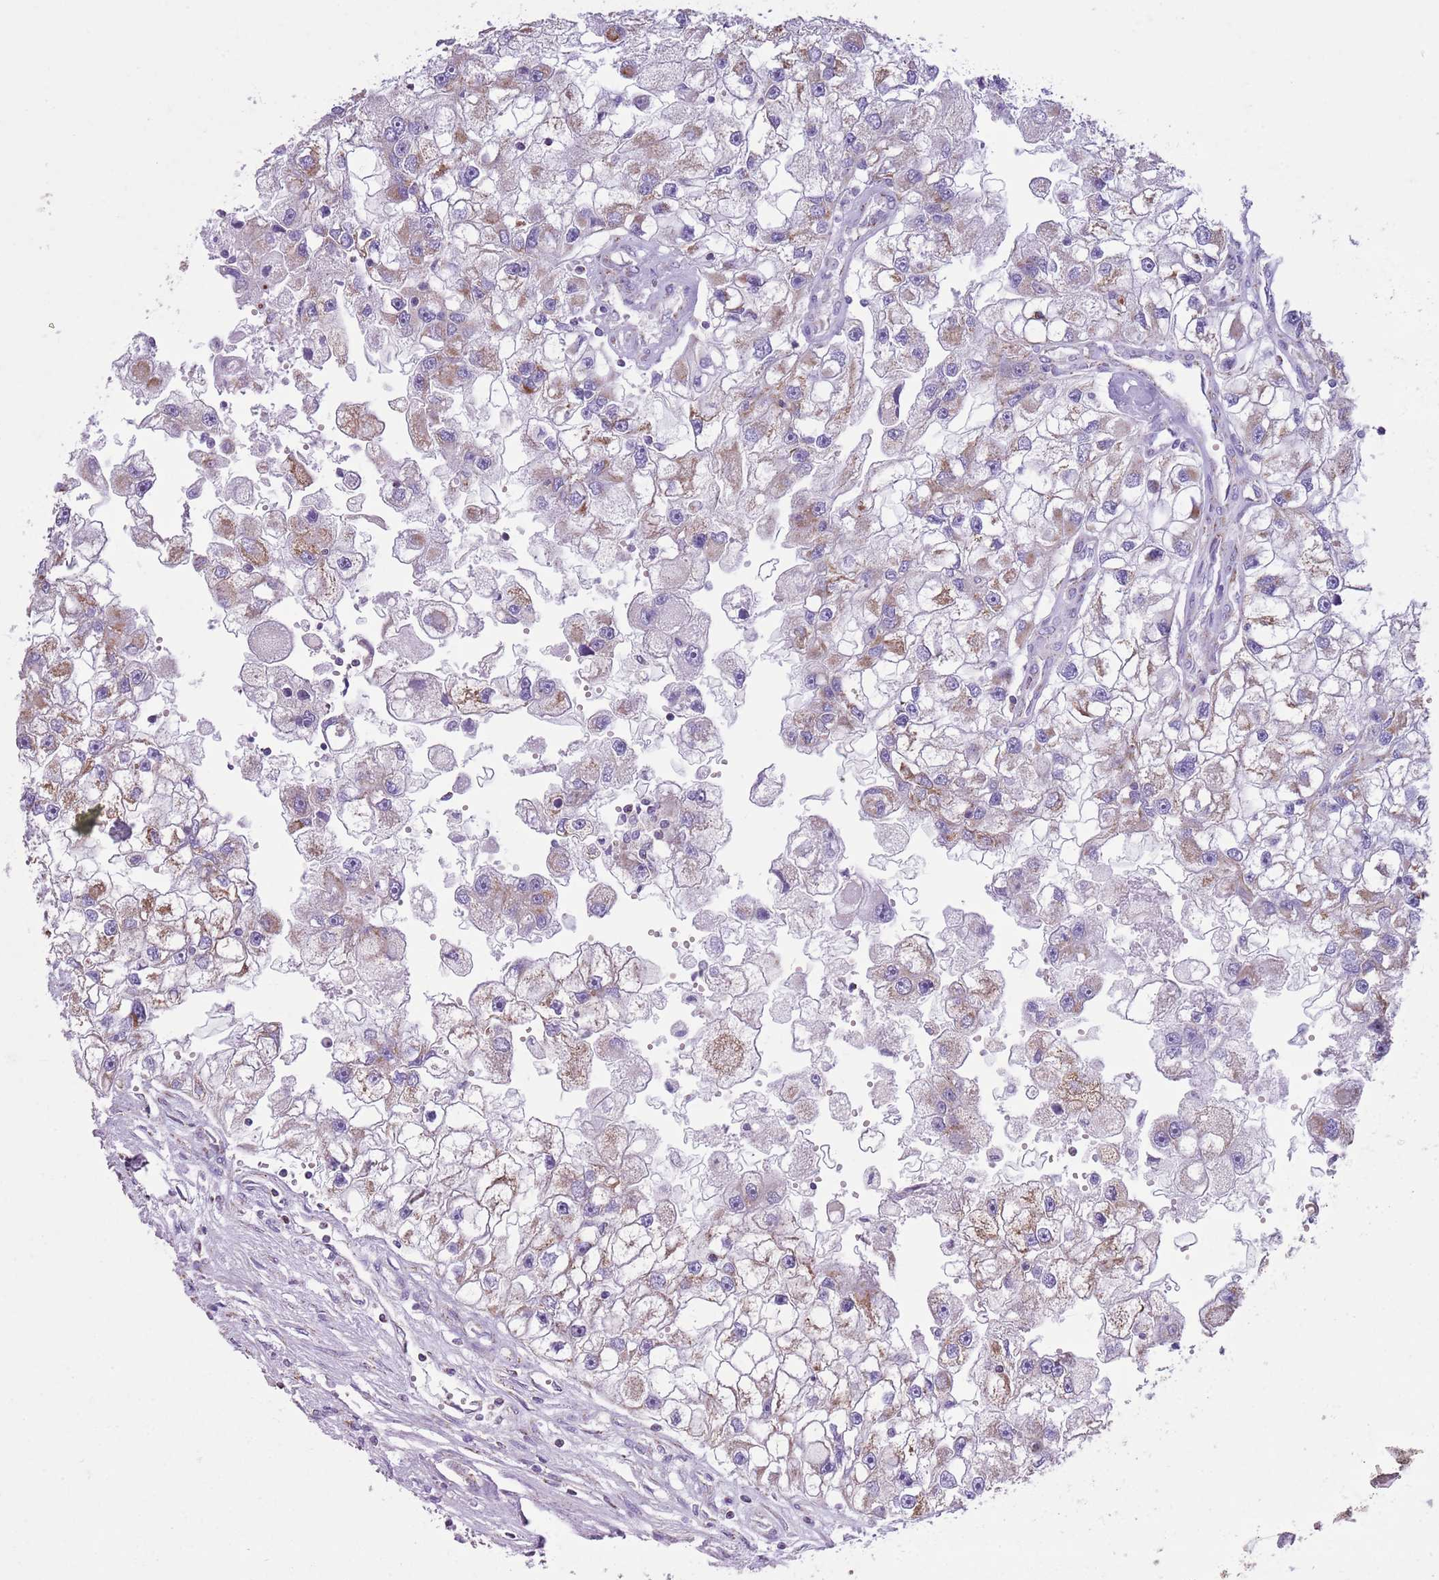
{"staining": {"intensity": "weak", "quantity": "25%-75%", "location": "cytoplasmic/membranous"}, "tissue": "renal cancer", "cell_type": "Tumor cells", "image_type": "cancer", "snomed": [{"axis": "morphology", "description": "Adenocarcinoma, NOS"}, {"axis": "topography", "description": "Kidney"}], "caption": "Immunohistochemistry (IHC) image of human renal cancer stained for a protein (brown), which demonstrates low levels of weak cytoplasmic/membranous positivity in approximately 25%-75% of tumor cells.", "gene": "ATP6V1B1", "patient": {"sex": "male", "age": 63}}